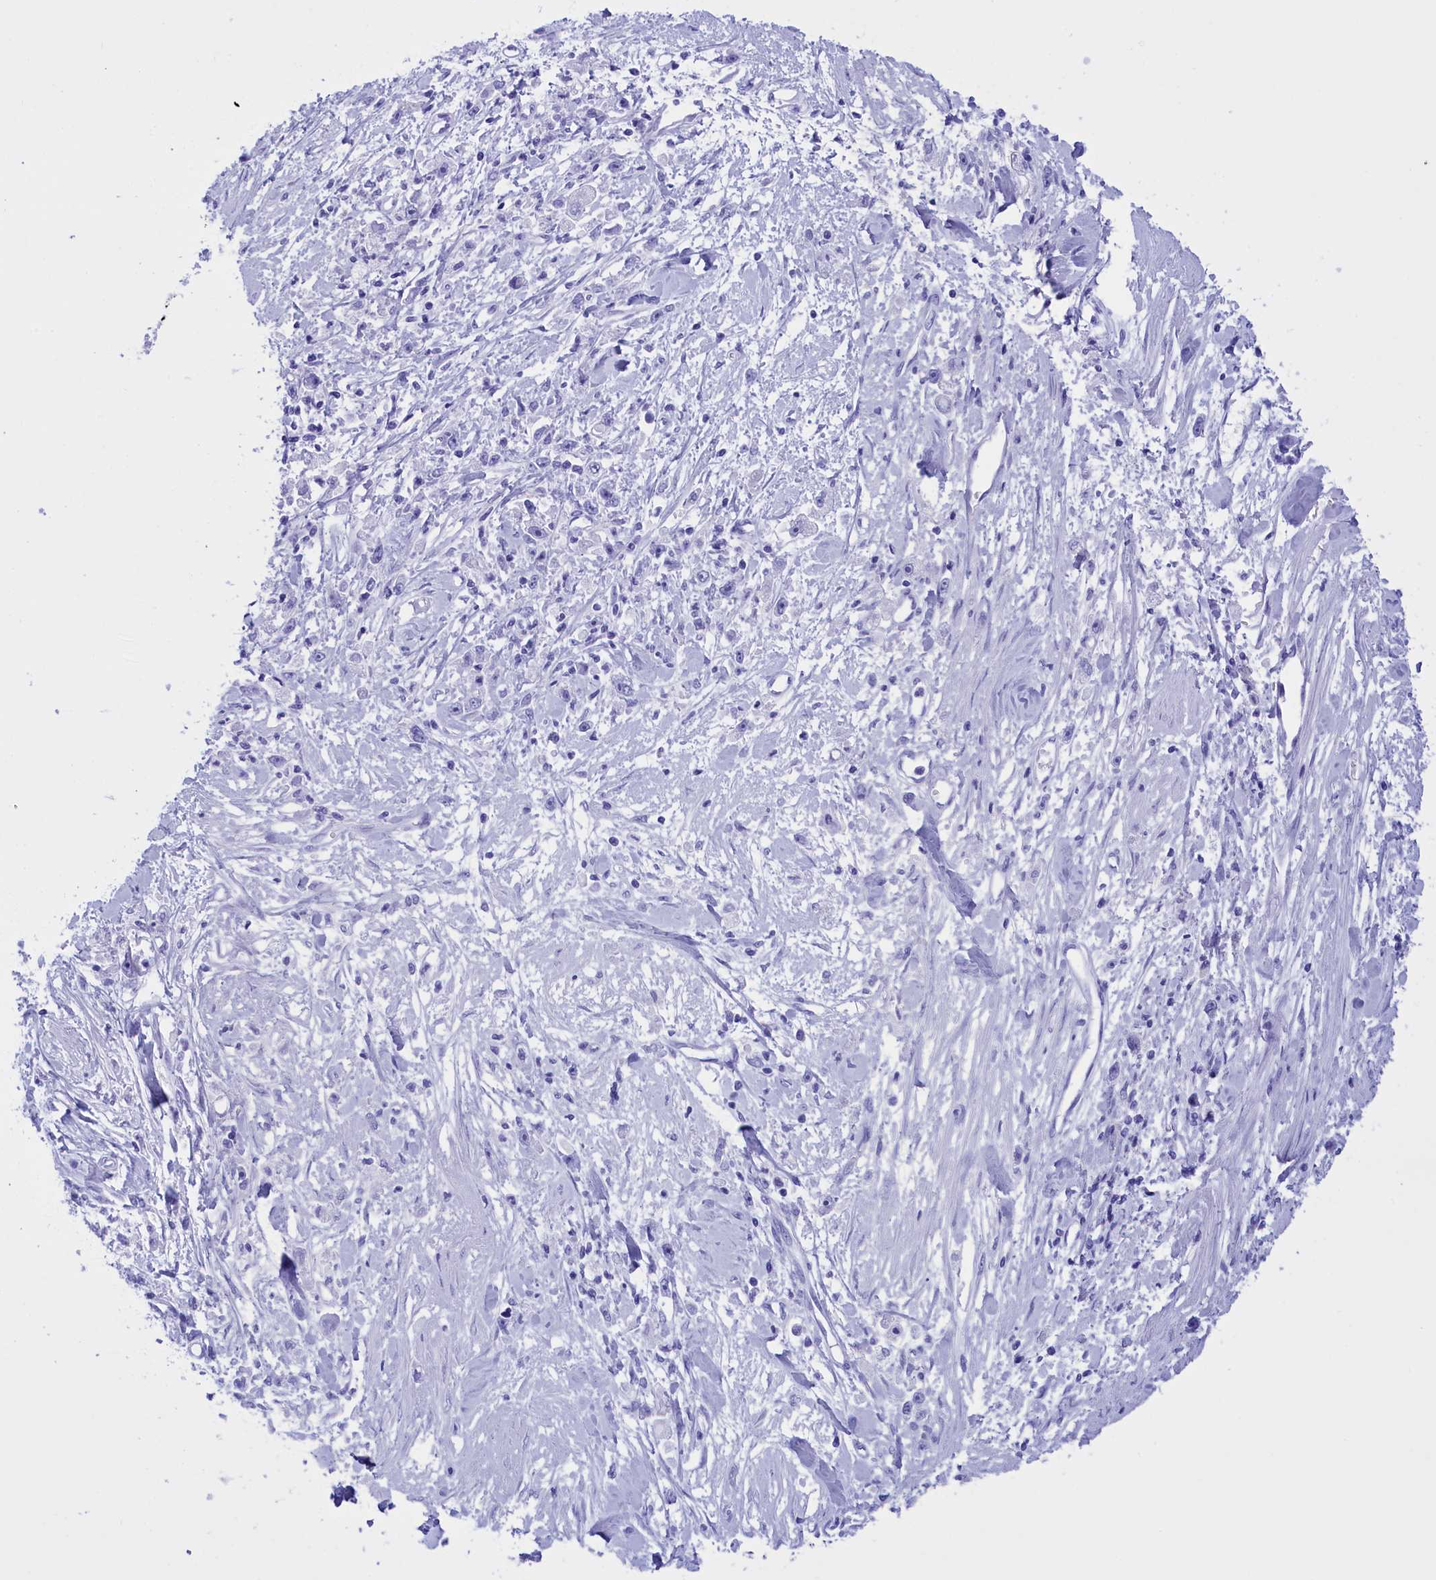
{"staining": {"intensity": "negative", "quantity": "none", "location": "none"}, "tissue": "stomach cancer", "cell_type": "Tumor cells", "image_type": "cancer", "snomed": [{"axis": "morphology", "description": "Adenocarcinoma, NOS"}, {"axis": "topography", "description": "Stomach"}], "caption": "The photomicrograph reveals no staining of tumor cells in stomach adenocarcinoma. Nuclei are stained in blue.", "gene": "BRI3", "patient": {"sex": "female", "age": 59}}